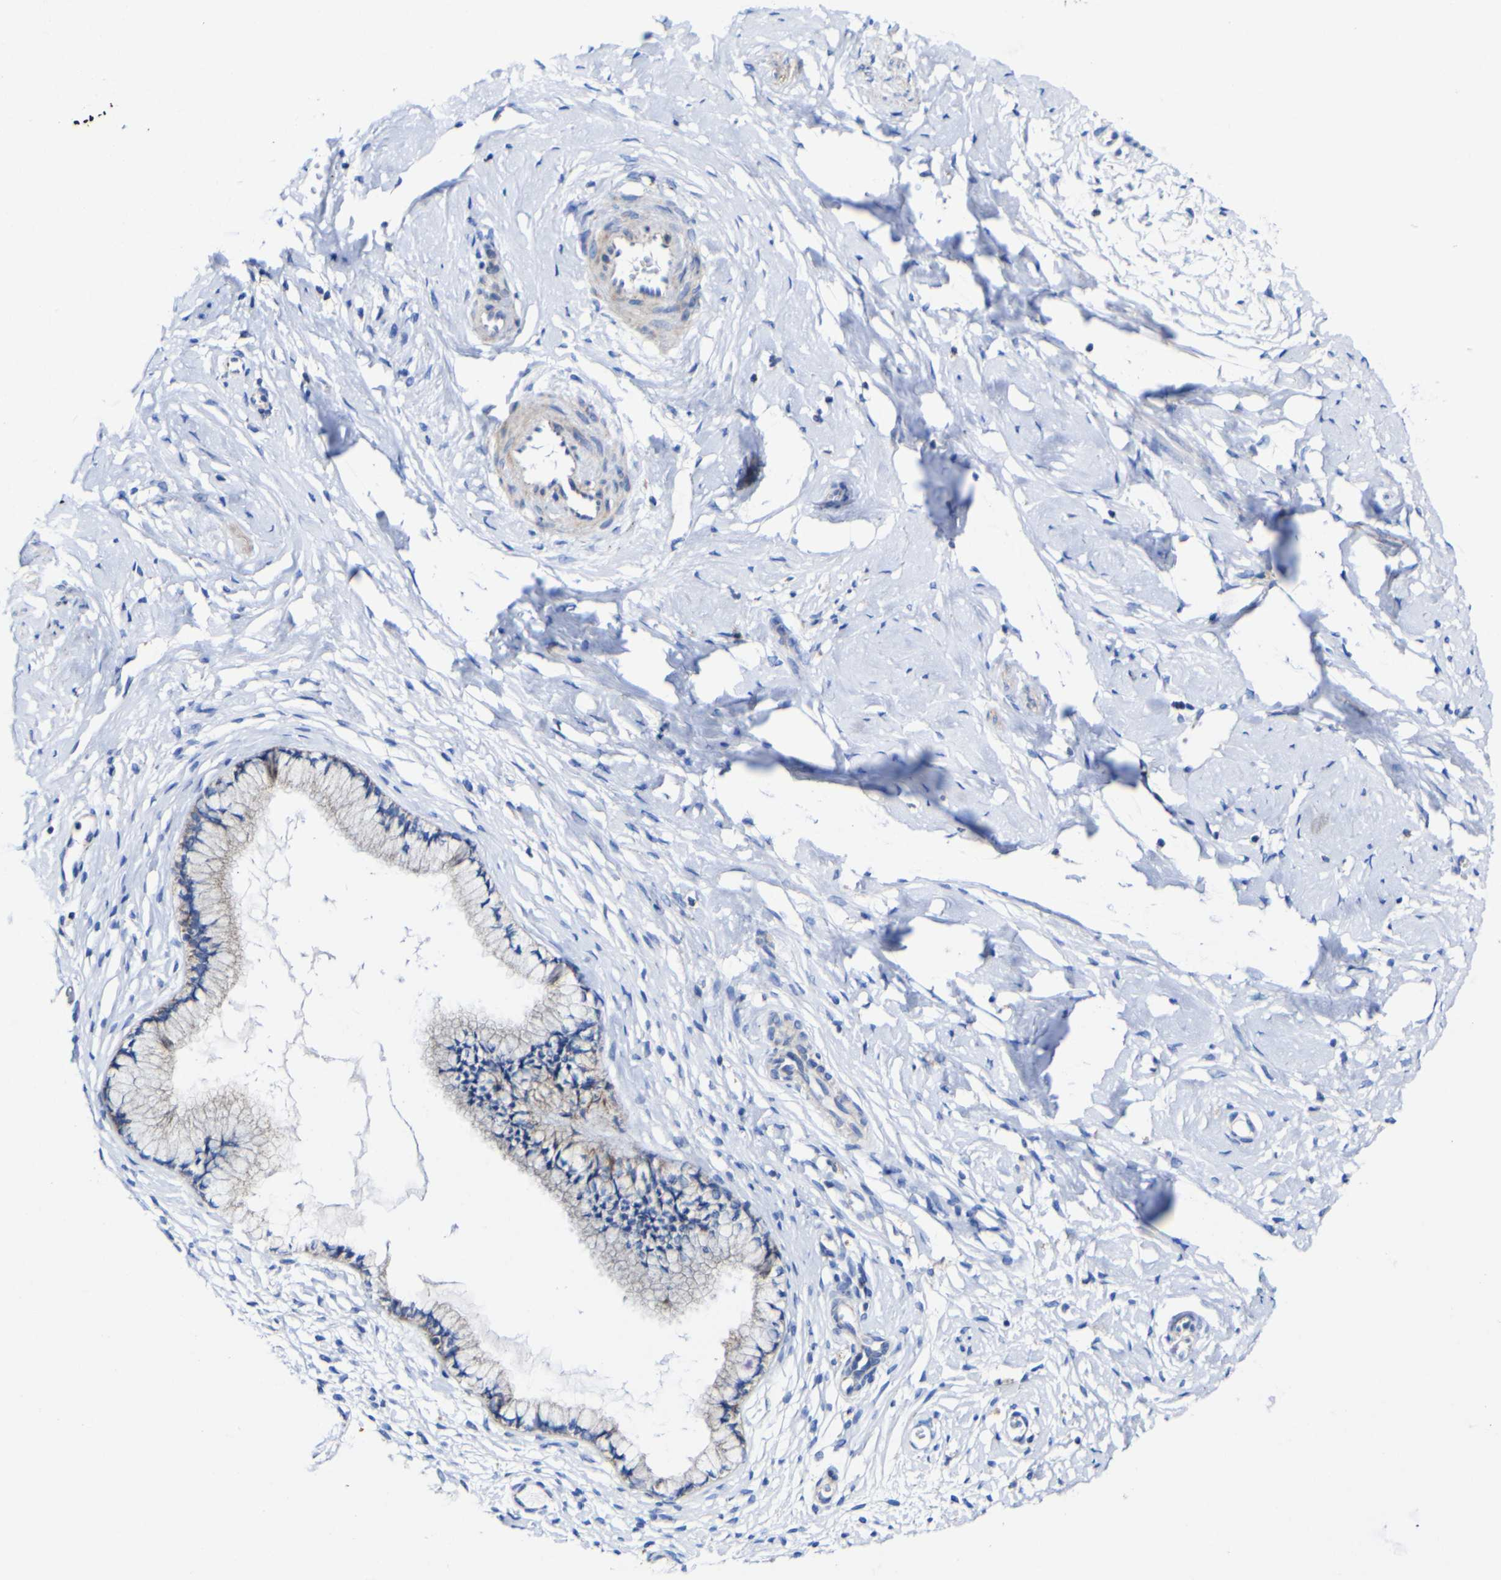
{"staining": {"intensity": "negative", "quantity": "none", "location": "none"}, "tissue": "cervix", "cell_type": "Glandular cells", "image_type": "normal", "snomed": [{"axis": "morphology", "description": "Normal tissue, NOS"}, {"axis": "topography", "description": "Cervix"}], "caption": "This micrograph is of normal cervix stained with immunohistochemistry (IHC) to label a protein in brown with the nuclei are counter-stained blue. There is no expression in glandular cells.", "gene": "CCDC90B", "patient": {"sex": "female", "age": 65}}